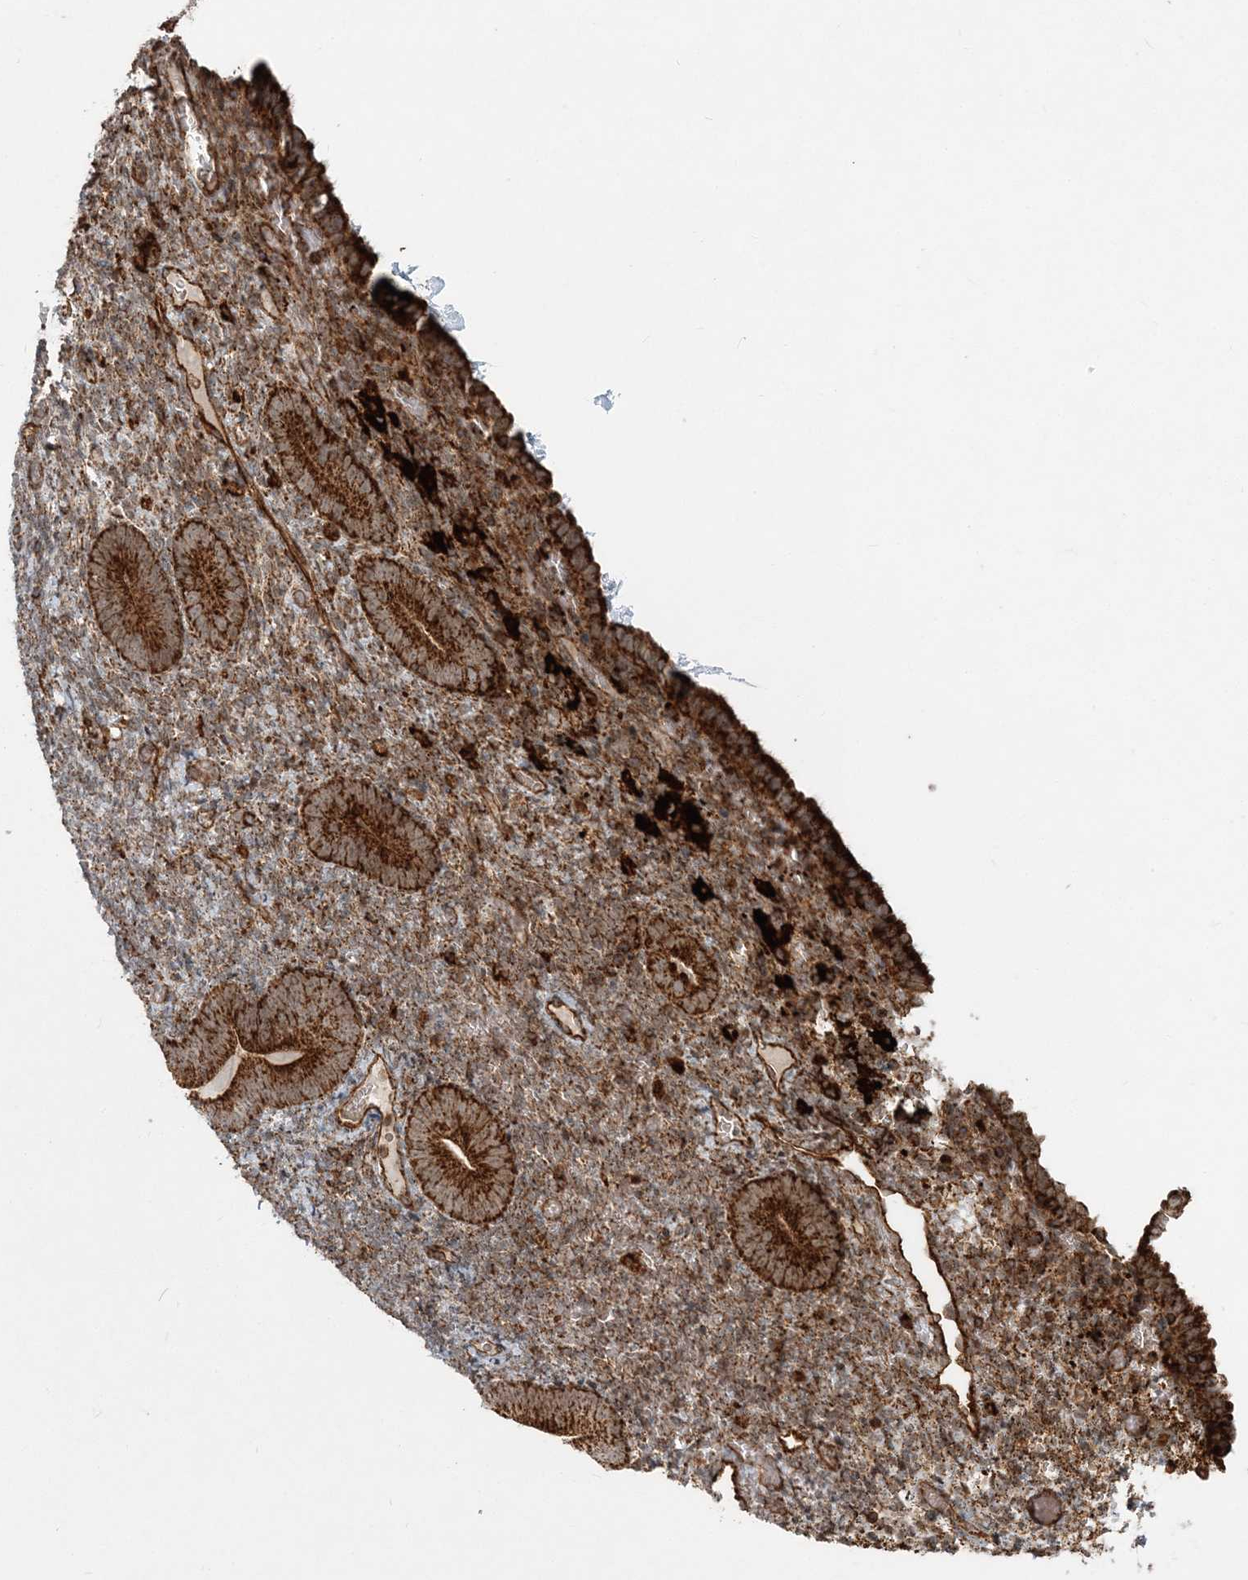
{"staining": {"intensity": "moderate", "quantity": ">75%", "location": "cytoplasmic/membranous"}, "tissue": "endometrium", "cell_type": "Cells in endometrial stroma", "image_type": "normal", "snomed": [{"axis": "morphology", "description": "Normal tissue, NOS"}, {"axis": "topography", "description": "Endometrium"}], "caption": "Immunohistochemistry micrograph of benign endometrium stained for a protein (brown), which shows medium levels of moderate cytoplasmic/membranous staining in about >75% of cells in endometrial stroma.", "gene": "LRPPRC", "patient": {"sex": "female", "age": 51}}